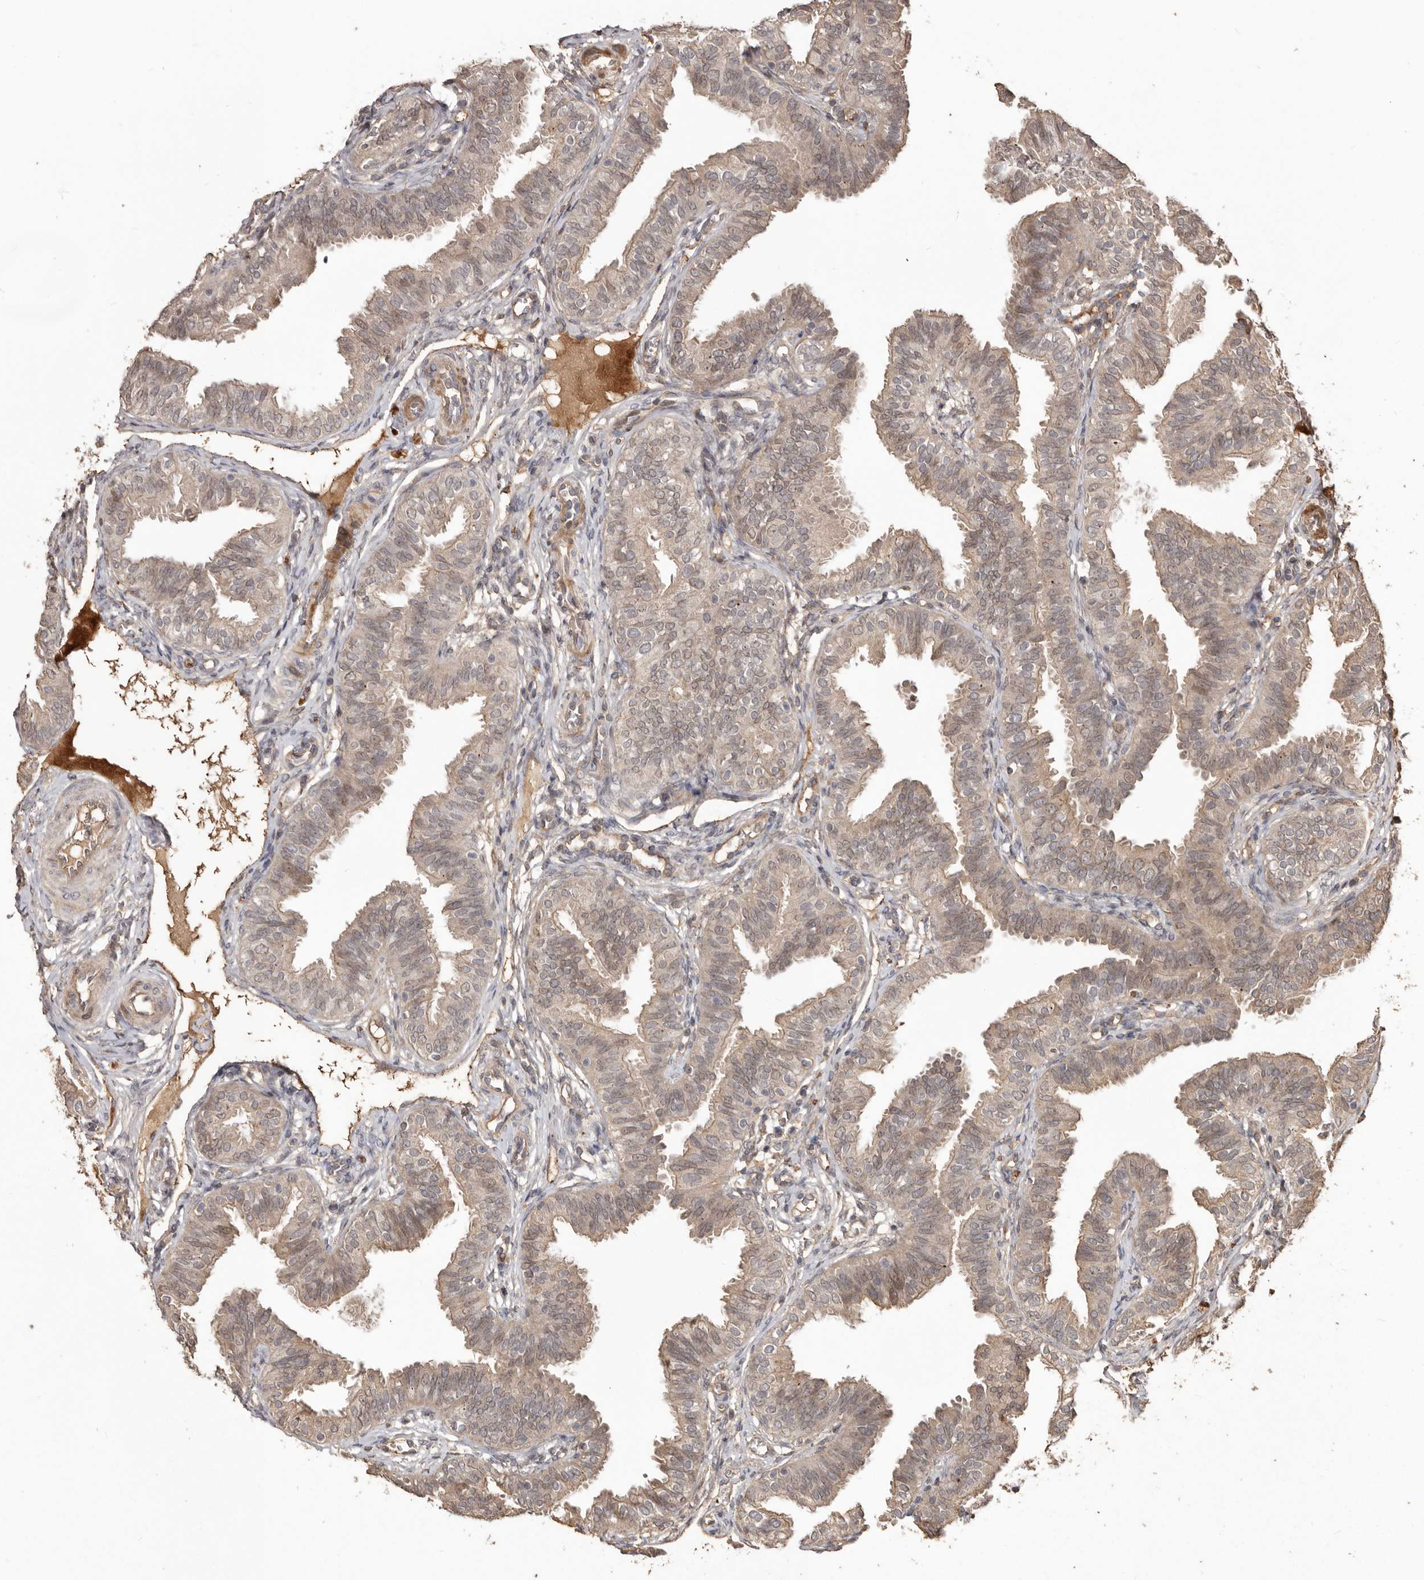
{"staining": {"intensity": "weak", "quantity": "25%-75%", "location": "cytoplasmic/membranous"}, "tissue": "fallopian tube", "cell_type": "Glandular cells", "image_type": "normal", "snomed": [{"axis": "morphology", "description": "Normal tissue, NOS"}, {"axis": "topography", "description": "Fallopian tube"}], "caption": "Immunohistochemical staining of benign human fallopian tube exhibits low levels of weak cytoplasmic/membranous staining in approximately 25%-75% of glandular cells.", "gene": "NUP43", "patient": {"sex": "female", "age": 35}}